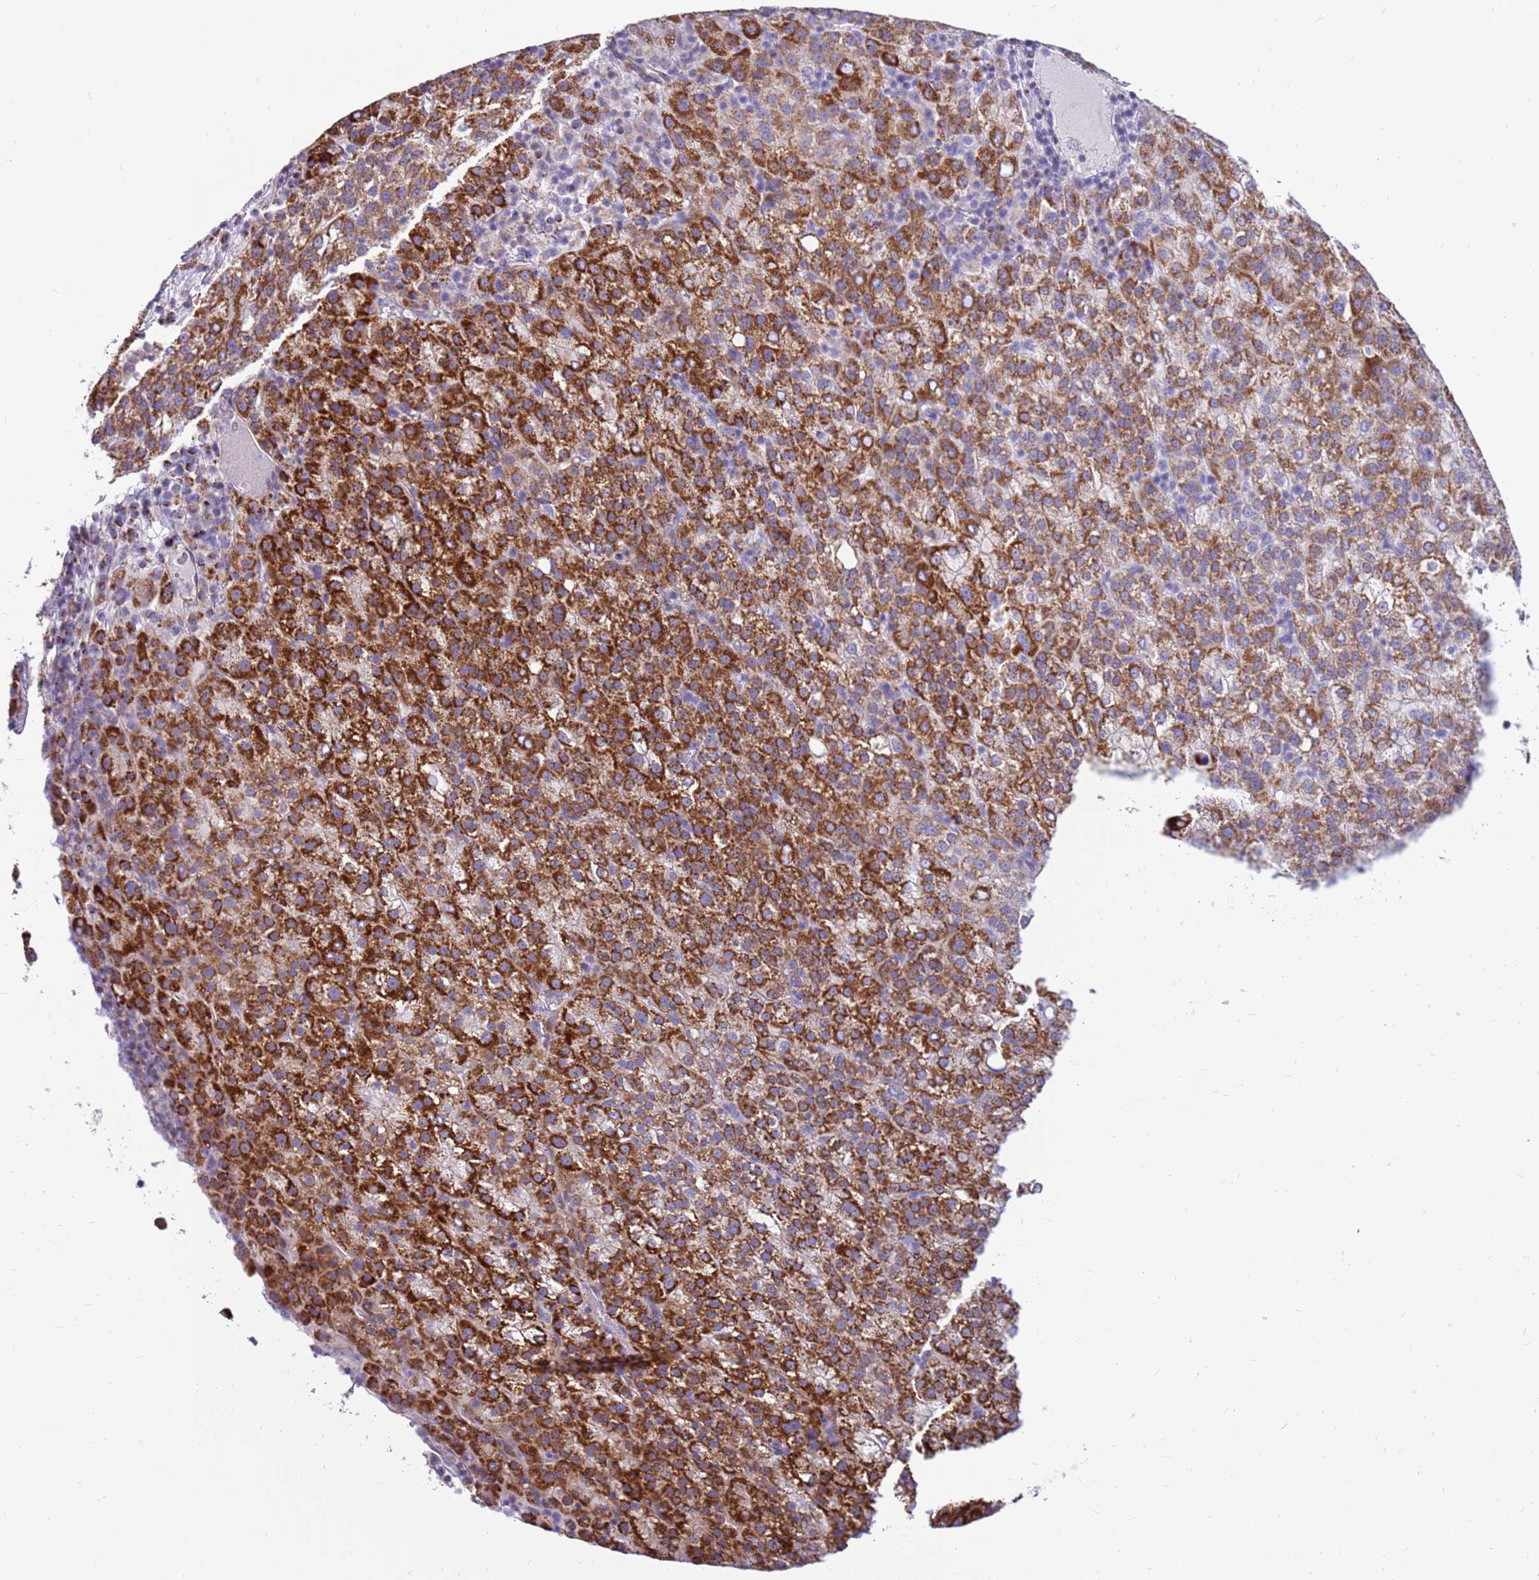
{"staining": {"intensity": "strong", "quantity": "25%-75%", "location": "cytoplasmic/membranous"}, "tissue": "liver cancer", "cell_type": "Tumor cells", "image_type": "cancer", "snomed": [{"axis": "morphology", "description": "Carcinoma, Hepatocellular, NOS"}, {"axis": "topography", "description": "Liver"}], "caption": "Immunohistochemistry staining of liver hepatocellular carcinoma, which displays high levels of strong cytoplasmic/membranous staining in about 25%-75% of tumor cells indicating strong cytoplasmic/membranous protein positivity. The staining was performed using DAB (3,3'-diaminobenzidine) (brown) for protein detection and nuclei were counterstained in hematoxylin (blue).", "gene": "IGF1R", "patient": {"sex": "female", "age": 58}}